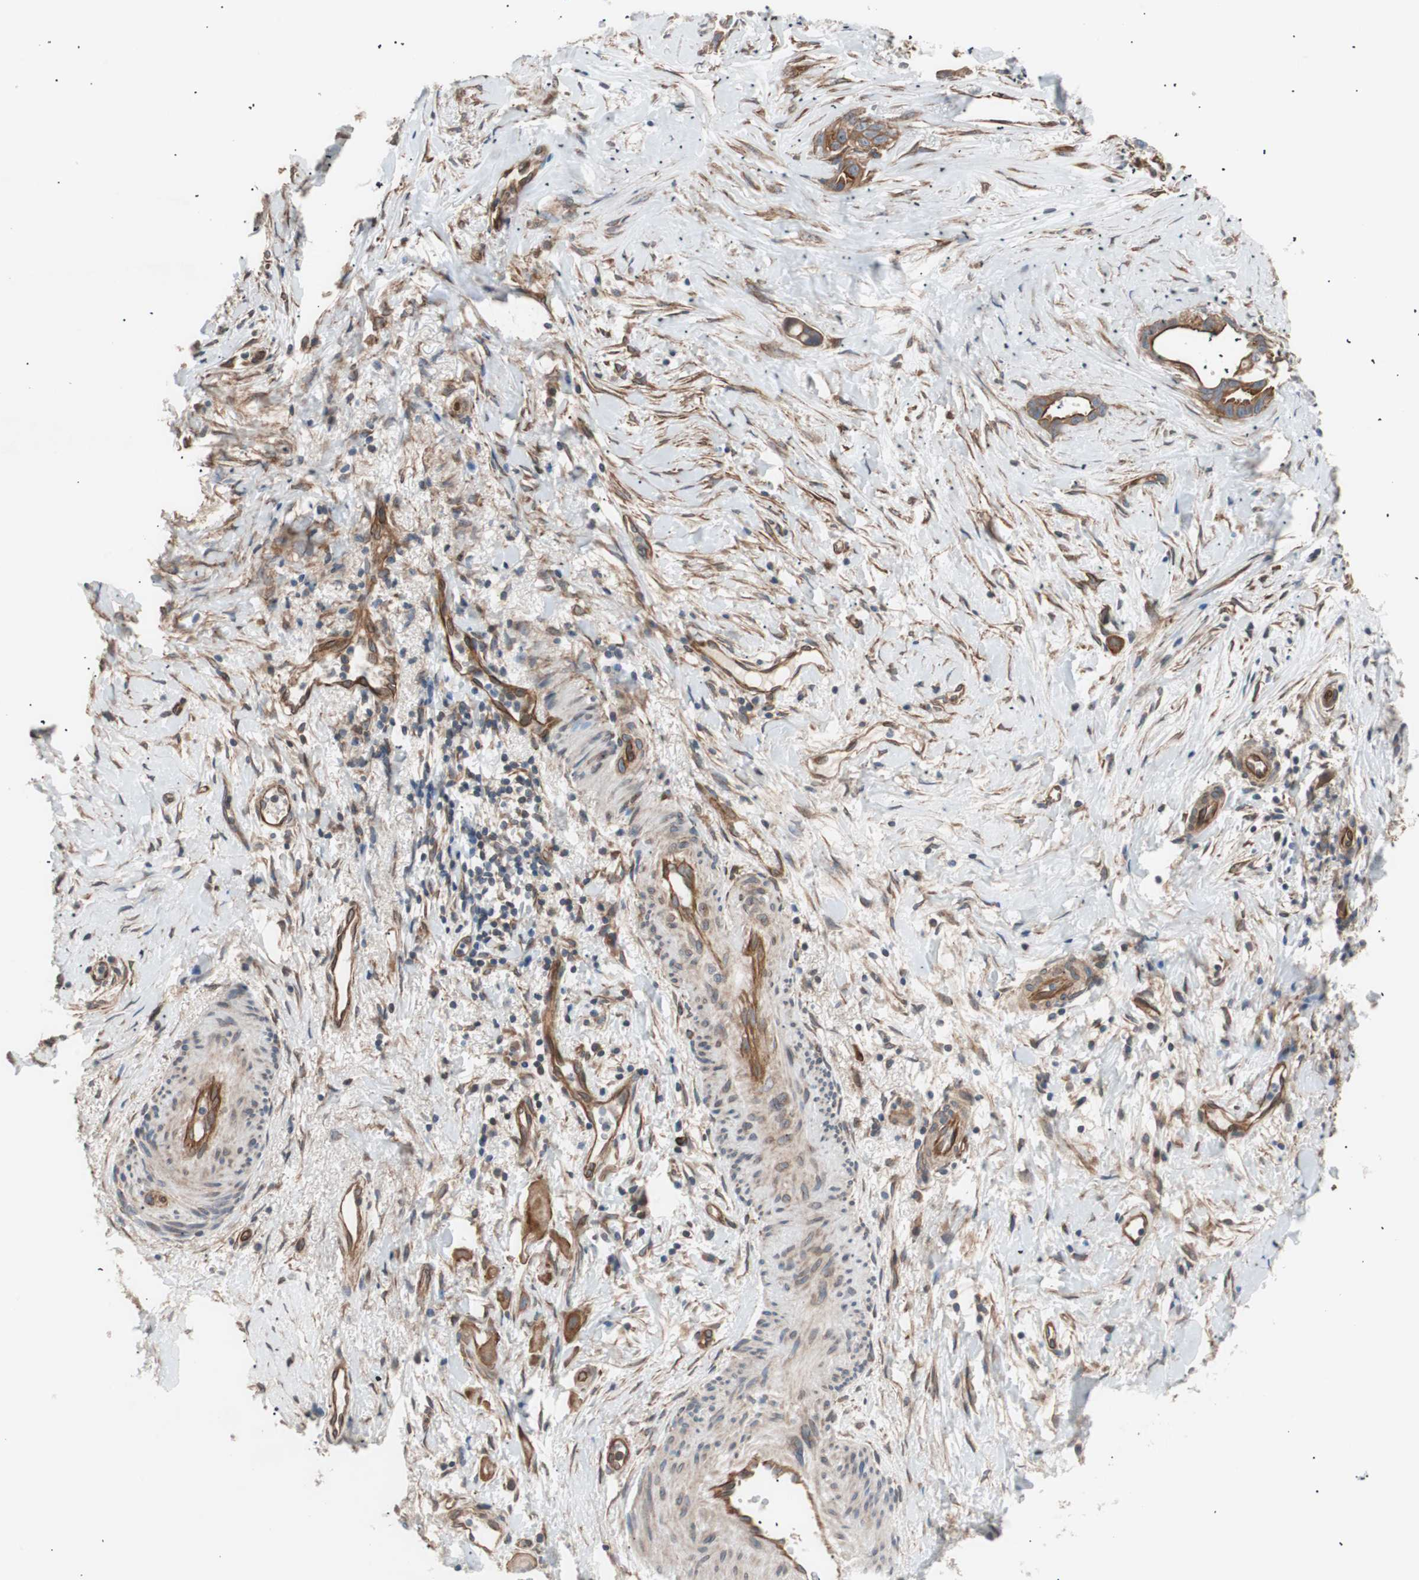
{"staining": {"intensity": "moderate", "quantity": ">75%", "location": "cytoplasmic/membranous"}, "tissue": "liver cancer", "cell_type": "Tumor cells", "image_type": "cancer", "snomed": [{"axis": "morphology", "description": "Cholangiocarcinoma"}, {"axis": "topography", "description": "Liver"}], "caption": "Liver cancer (cholangiocarcinoma) stained with DAB immunohistochemistry (IHC) displays medium levels of moderate cytoplasmic/membranous staining in approximately >75% of tumor cells.", "gene": "SMG1", "patient": {"sex": "female", "age": 65}}